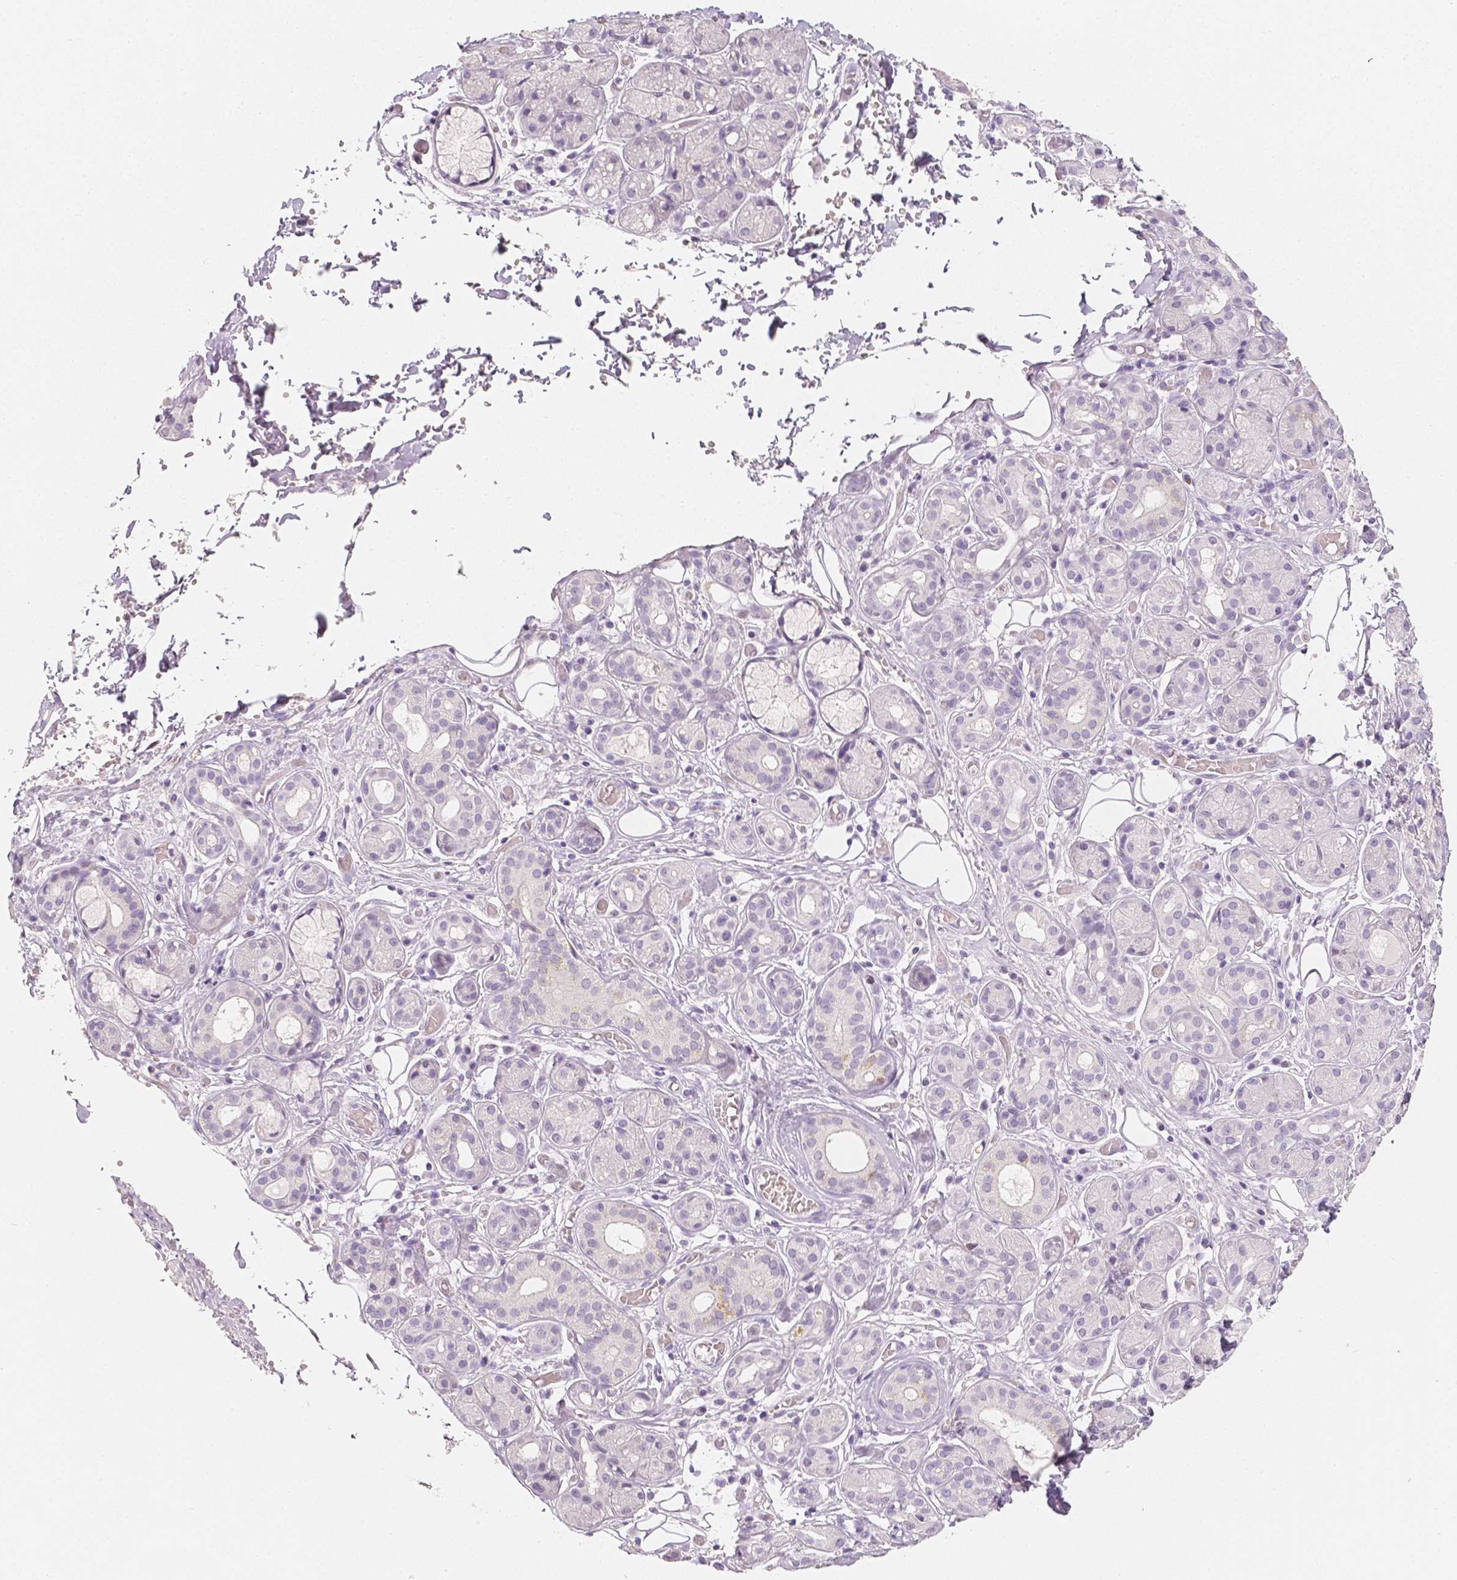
{"staining": {"intensity": "negative", "quantity": "none", "location": "none"}, "tissue": "salivary gland", "cell_type": "Glandular cells", "image_type": "normal", "snomed": [{"axis": "morphology", "description": "Normal tissue, NOS"}, {"axis": "topography", "description": "Salivary gland"}, {"axis": "topography", "description": "Peripheral nerve tissue"}], "caption": "Immunohistochemical staining of unremarkable salivary gland shows no significant positivity in glandular cells.", "gene": "HNF1B", "patient": {"sex": "male", "age": 71}}